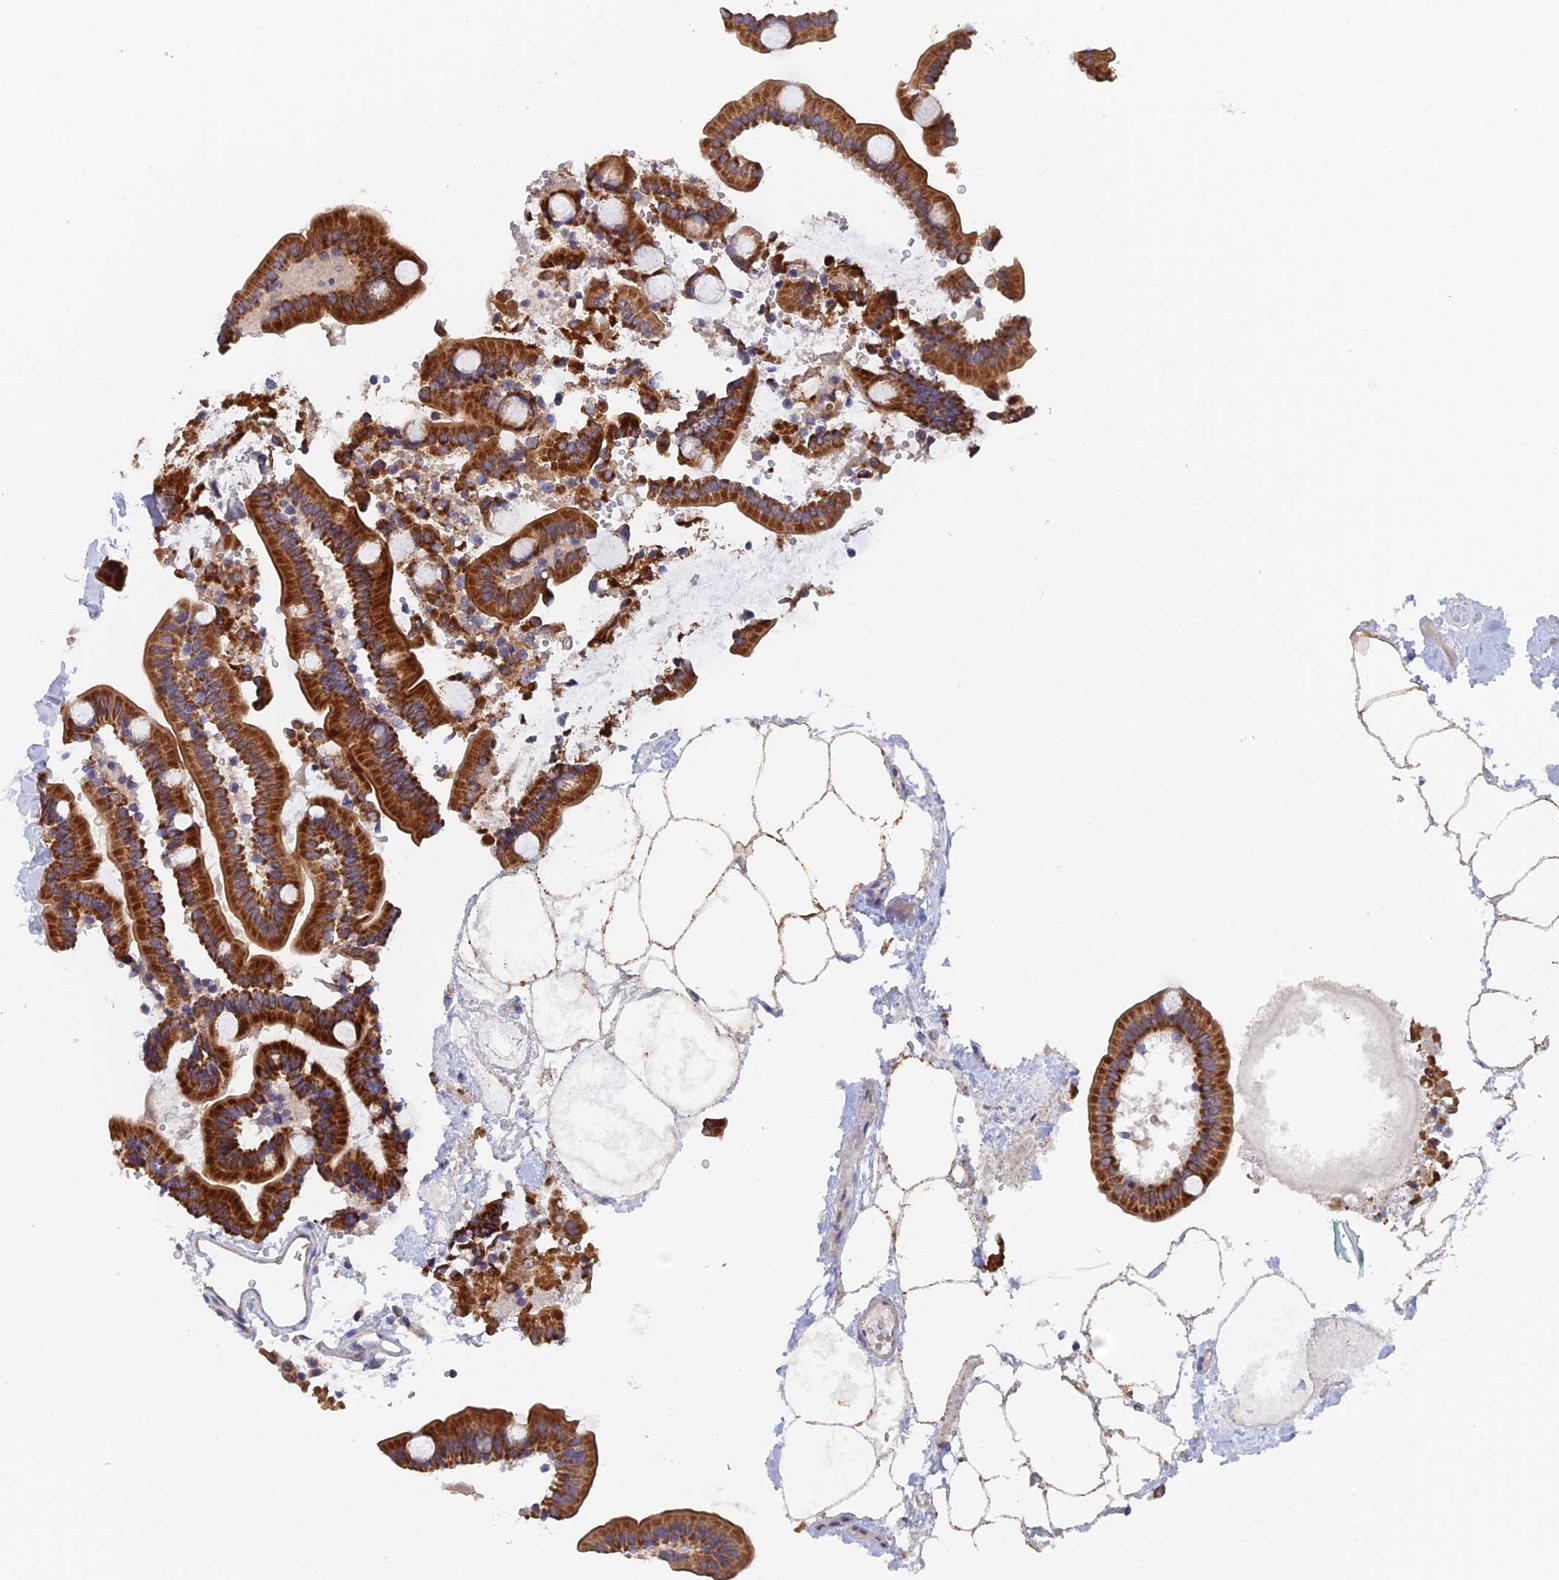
{"staining": {"intensity": "strong", "quantity": ">75%", "location": "cytoplasmic/membranous"}, "tissue": "duodenum", "cell_type": "Glandular cells", "image_type": "normal", "snomed": [{"axis": "morphology", "description": "Normal tissue, NOS"}, {"axis": "topography", "description": "Duodenum"}], "caption": "Immunohistochemical staining of benign human duodenum demonstrates strong cytoplasmic/membranous protein staining in about >75% of glandular cells. The staining was performed using DAB to visualize the protein expression in brown, while the nuclei were stained in blue with hematoxylin (Magnification: 20x).", "gene": "ECSIT", "patient": {"sex": "male", "age": 54}}